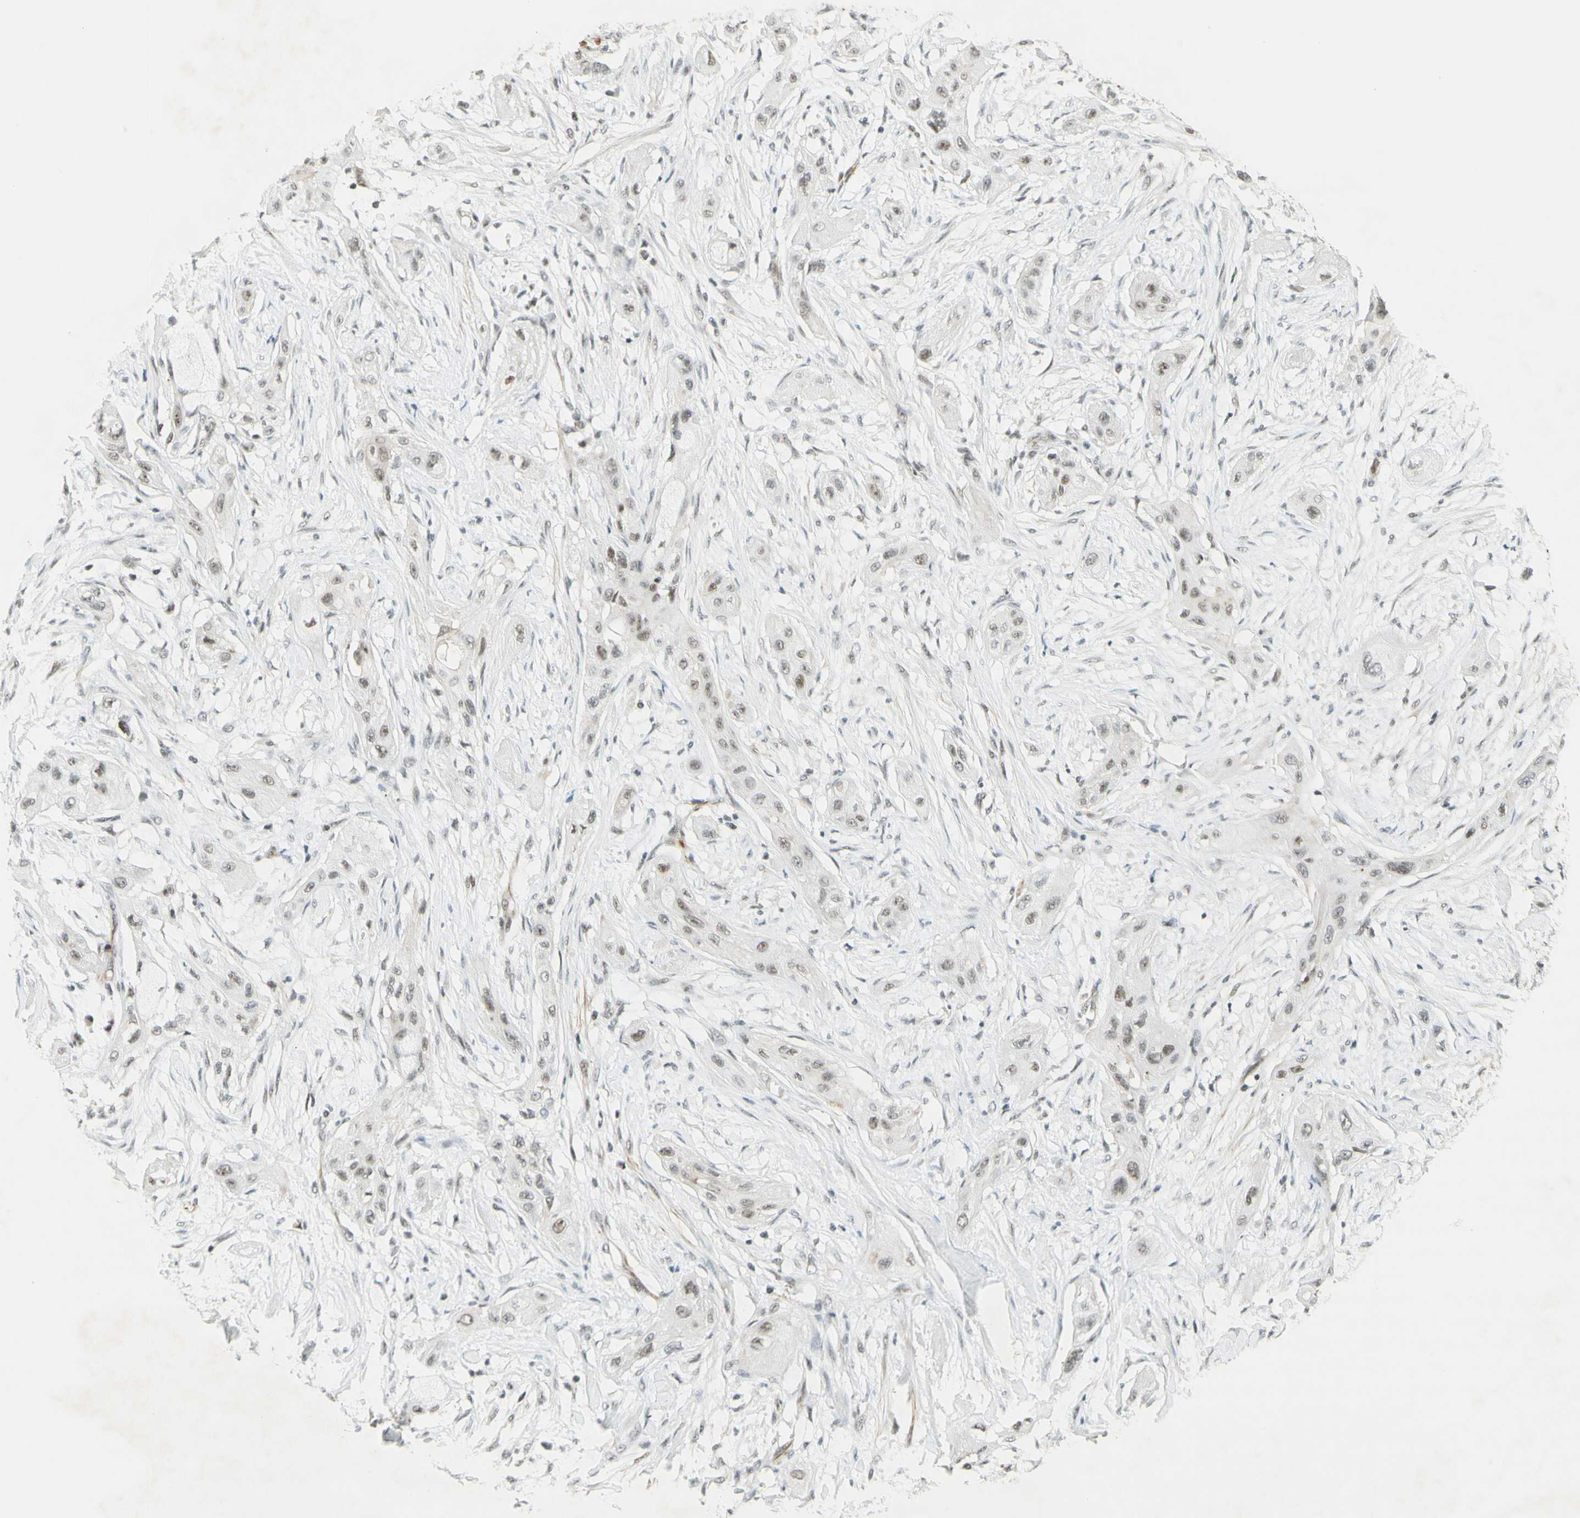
{"staining": {"intensity": "moderate", "quantity": "25%-75%", "location": "nuclear"}, "tissue": "lung cancer", "cell_type": "Tumor cells", "image_type": "cancer", "snomed": [{"axis": "morphology", "description": "Squamous cell carcinoma, NOS"}, {"axis": "topography", "description": "Lung"}], "caption": "DAB (3,3'-diaminobenzidine) immunohistochemical staining of human lung squamous cell carcinoma reveals moderate nuclear protein positivity in approximately 25%-75% of tumor cells. (Stains: DAB (3,3'-diaminobenzidine) in brown, nuclei in blue, Microscopy: brightfield microscopy at high magnification).", "gene": "IRF1", "patient": {"sex": "female", "age": 47}}